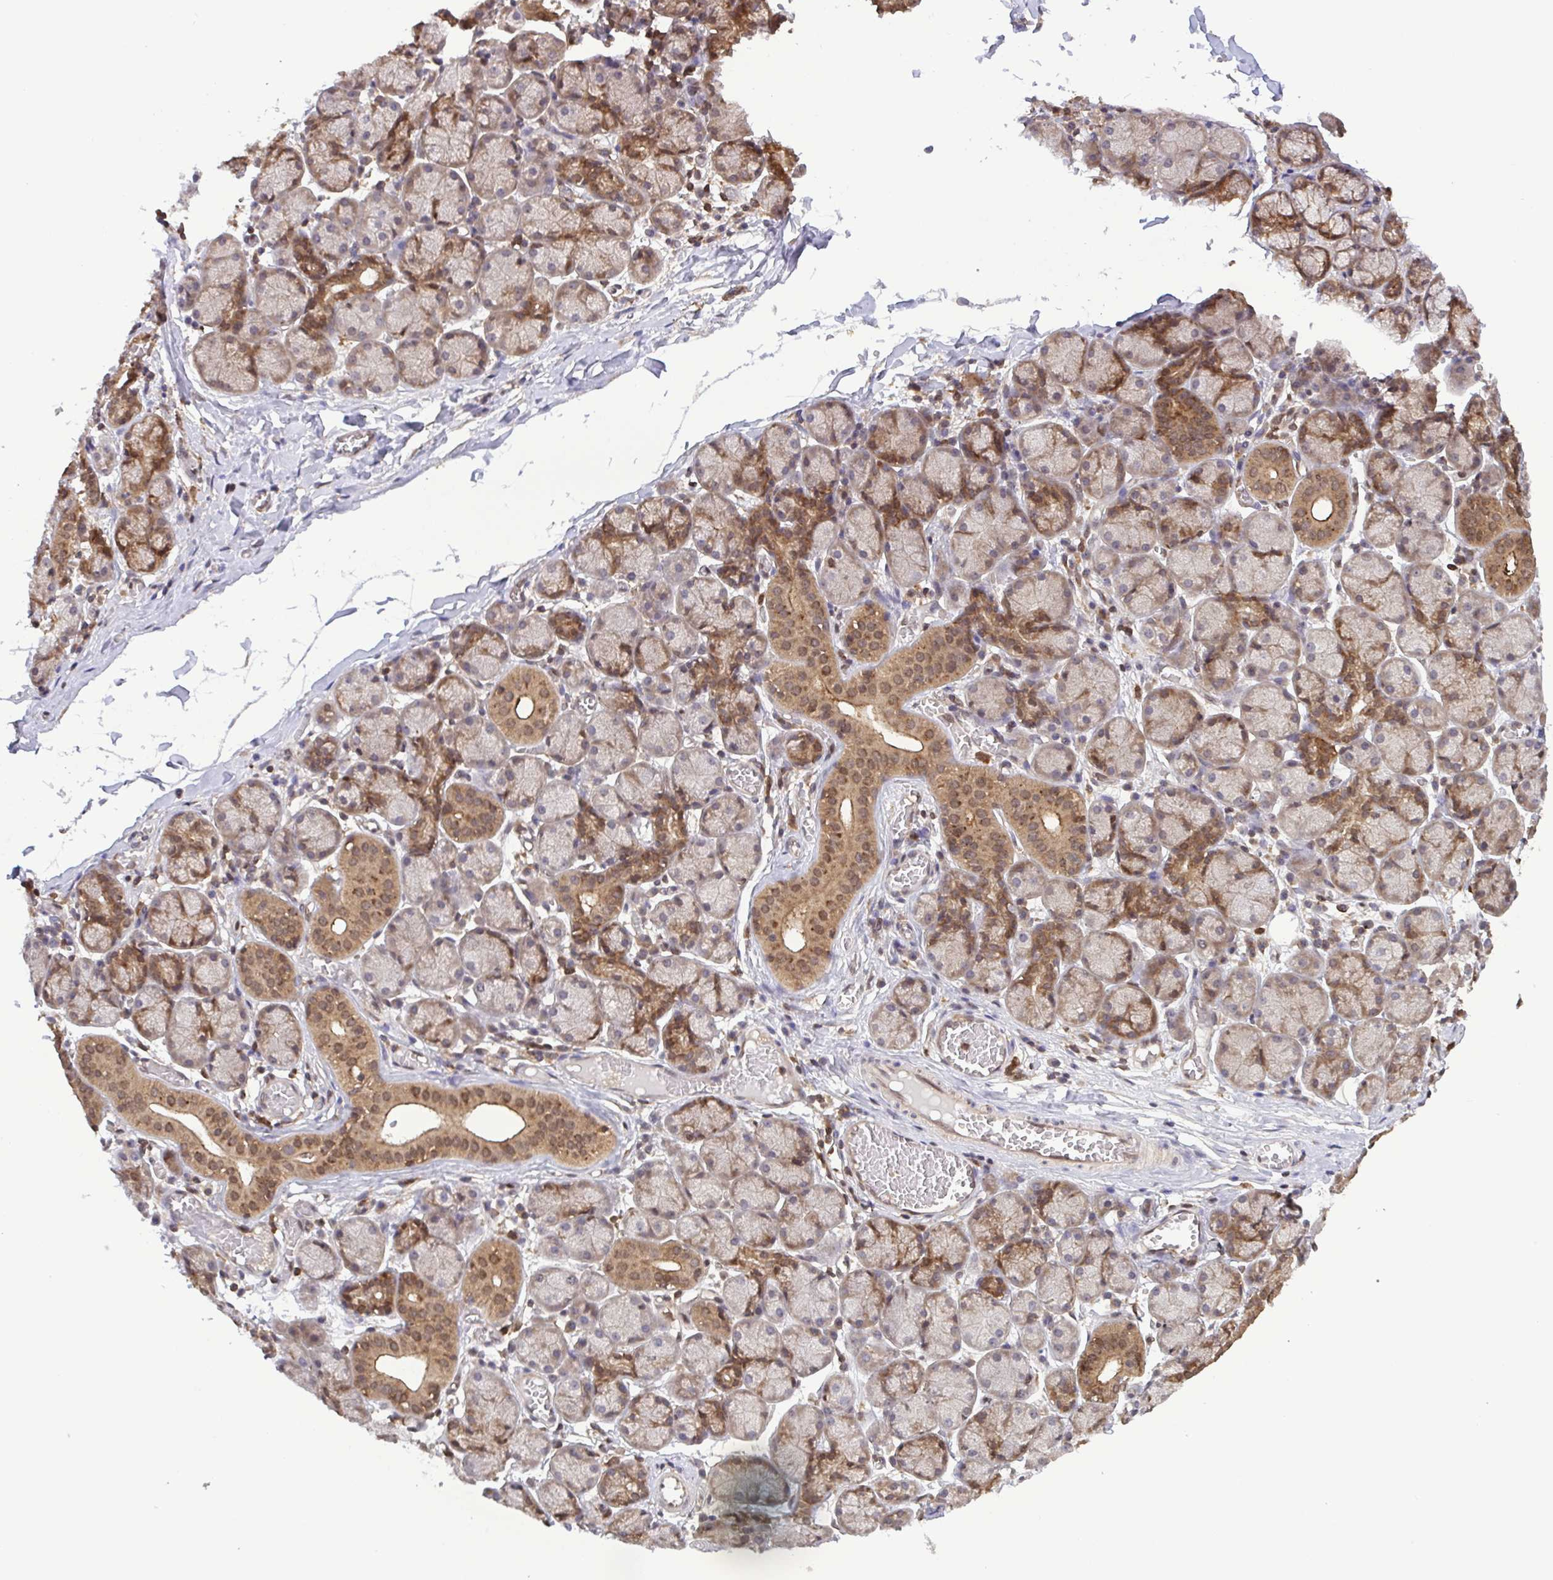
{"staining": {"intensity": "moderate", "quantity": "25%-75%", "location": "cytoplasmic/membranous,nuclear"}, "tissue": "salivary gland", "cell_type": "Glandular cells", "image_type": "normal", "snomed": [{"axis": "morphology", "description": "Normal tissue, NOS"}, {"axis": "topography", "description": "Salivary gland"}], "caption": "IHC image of unremarkable salivary gland stained for a protein (brown), which shows medium levels of moderate cytoplasmic/membranous,nuclear staining in approximately 25%-75% of glandular cells.", "gene": "CHMP1B", "patient": {"sex": "female", "age": 24}}